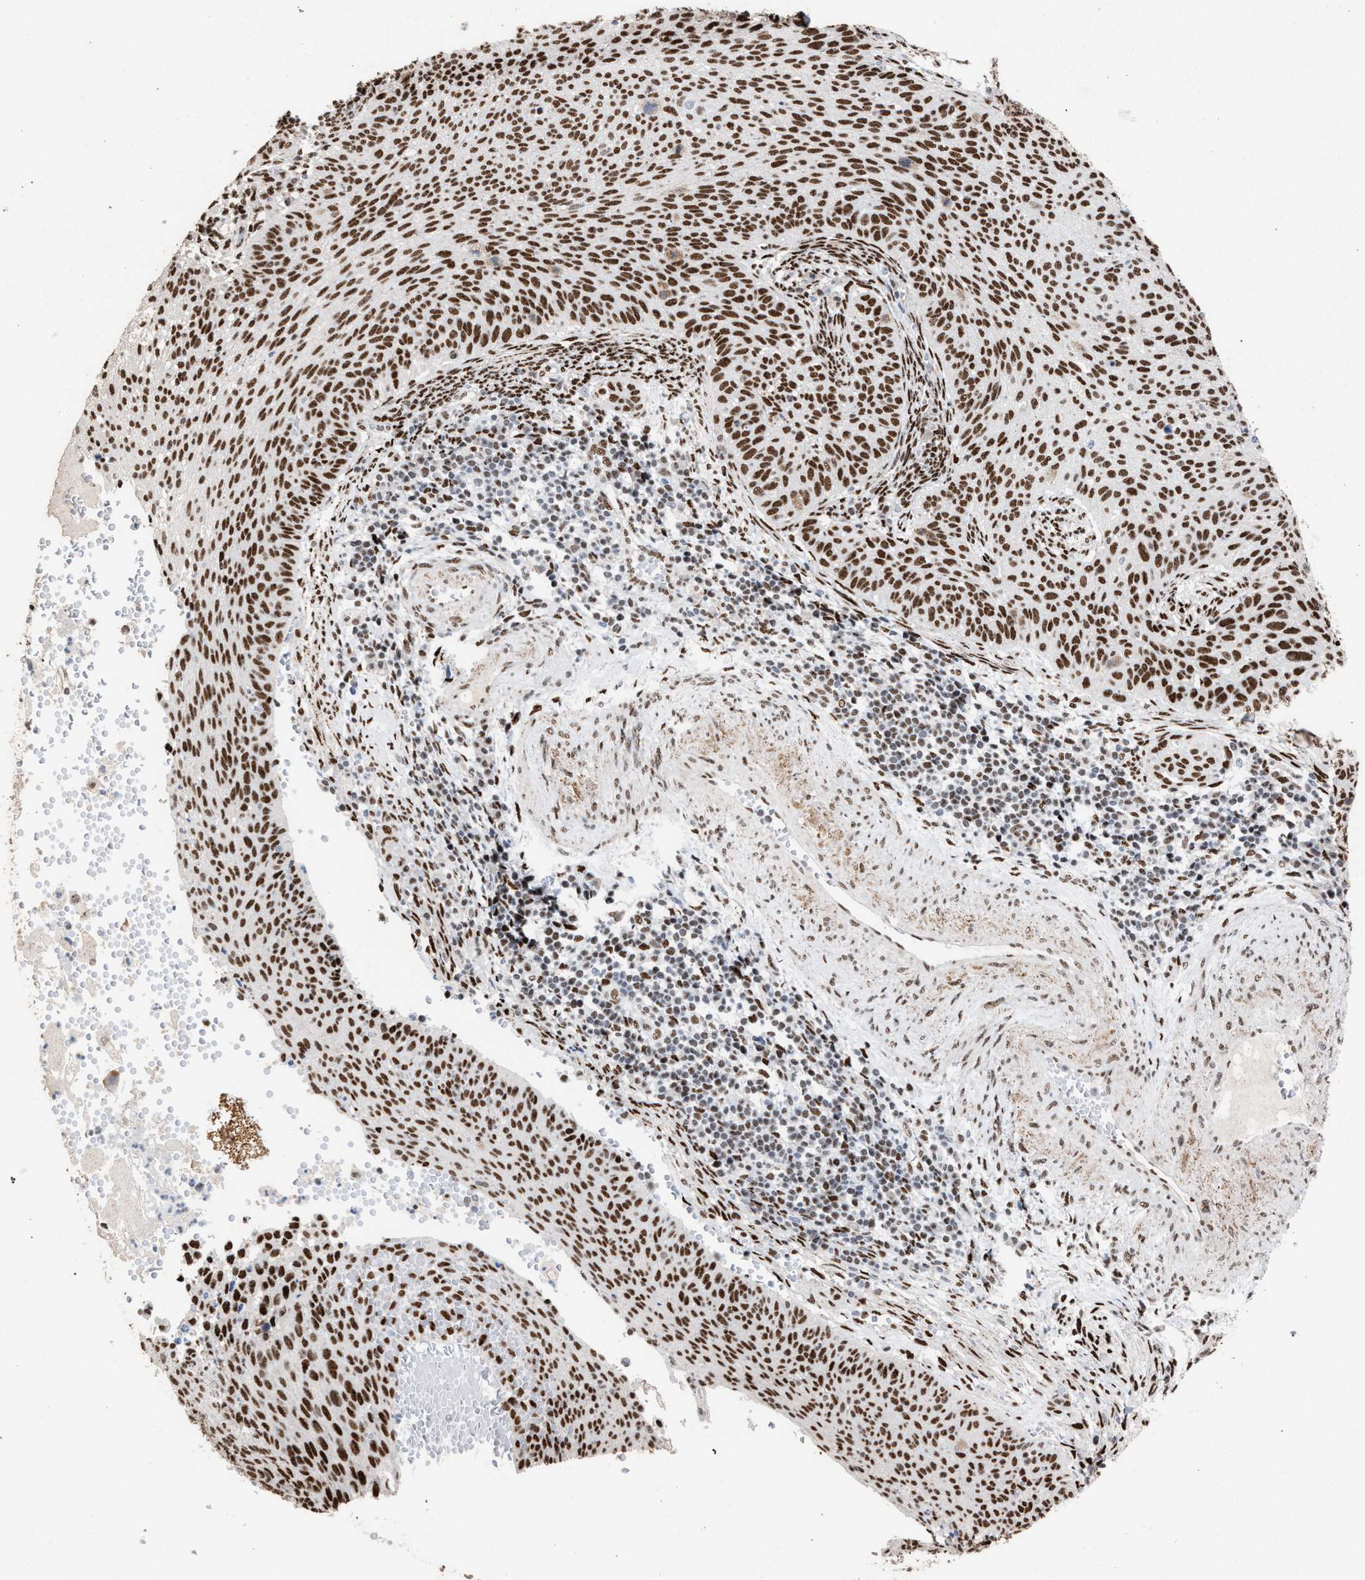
{"staining": {"intensity": "moderate", "quantity": ">75%", "location": "nuclear"}, "tissue": "cervical cancer", "cell_type": "Tumor cells", "image_type": "cancer", "snomed": [{"axis": "morphology", "description": "Squamous cell carcinoma, NOS"}, {"axis": "topography", "description": "Cervix"}], "caption": "Moderate nuclear staining is identified in about >75% of tumor cells in cervical cancer (squamous cell carcinoma).", "gene": "TP53BP1", "patient": {"sex": "female", "age": 70}}